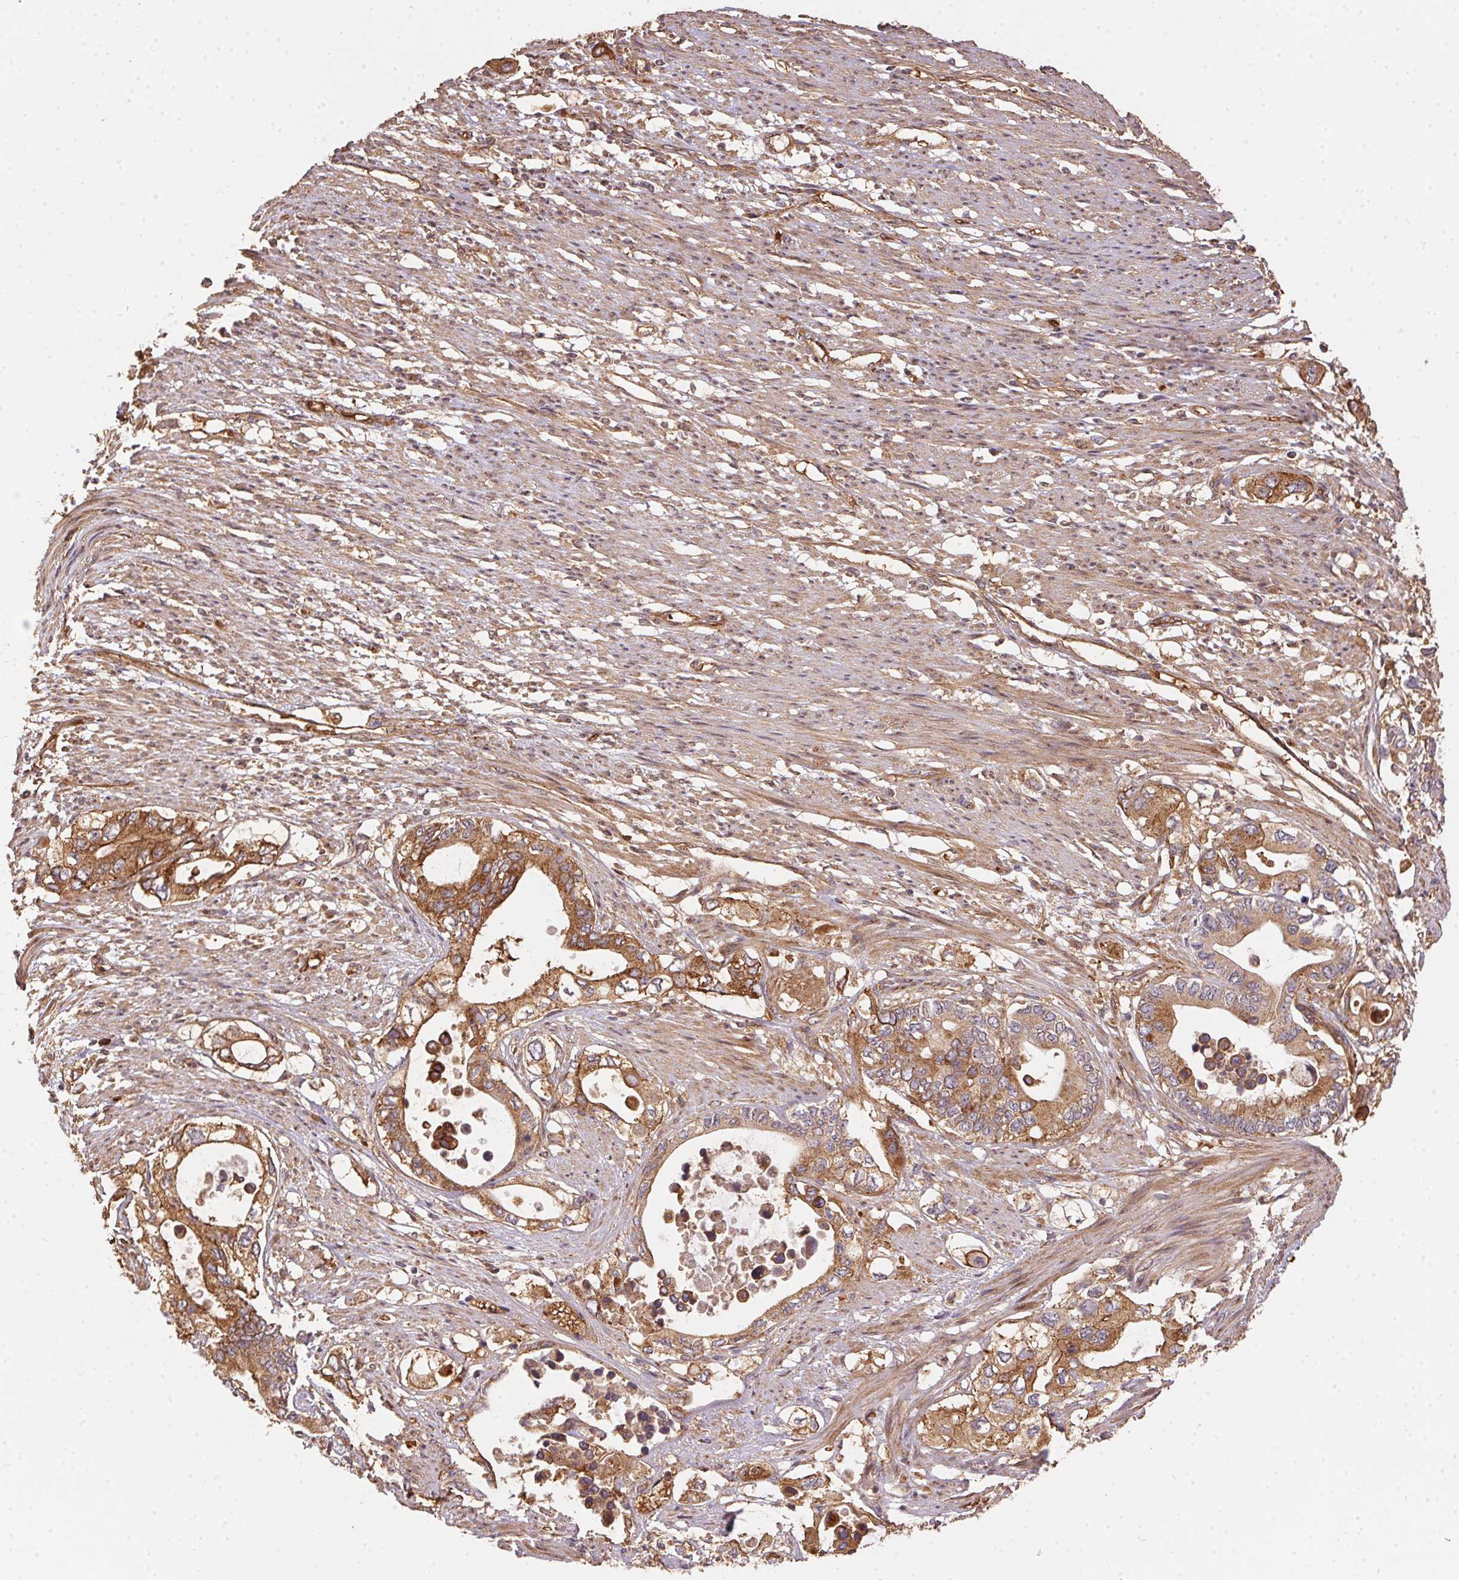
{"staining": {"intensity": "moderate", "quantity": ">75%", "location": "cytoplasmic/membranous"}, "tissue": "pancreatic cancer", "cell_type": "Tumor cells", "image_type": "cancer", "snomed": [{"axis": "morphology", "description": "Adenocarcinoma, NOS"}, {"axis": "topography", "description": "Pancreas"}], "caption": "Brown immunohistochemical staining in human adenocarcinoma (pancreatic) displays moderate cytoplasmic/membranous expression in approximately >75% of tumor cells.", "gene": "USE1", "patient": {"sex": "female", "age": 63}}